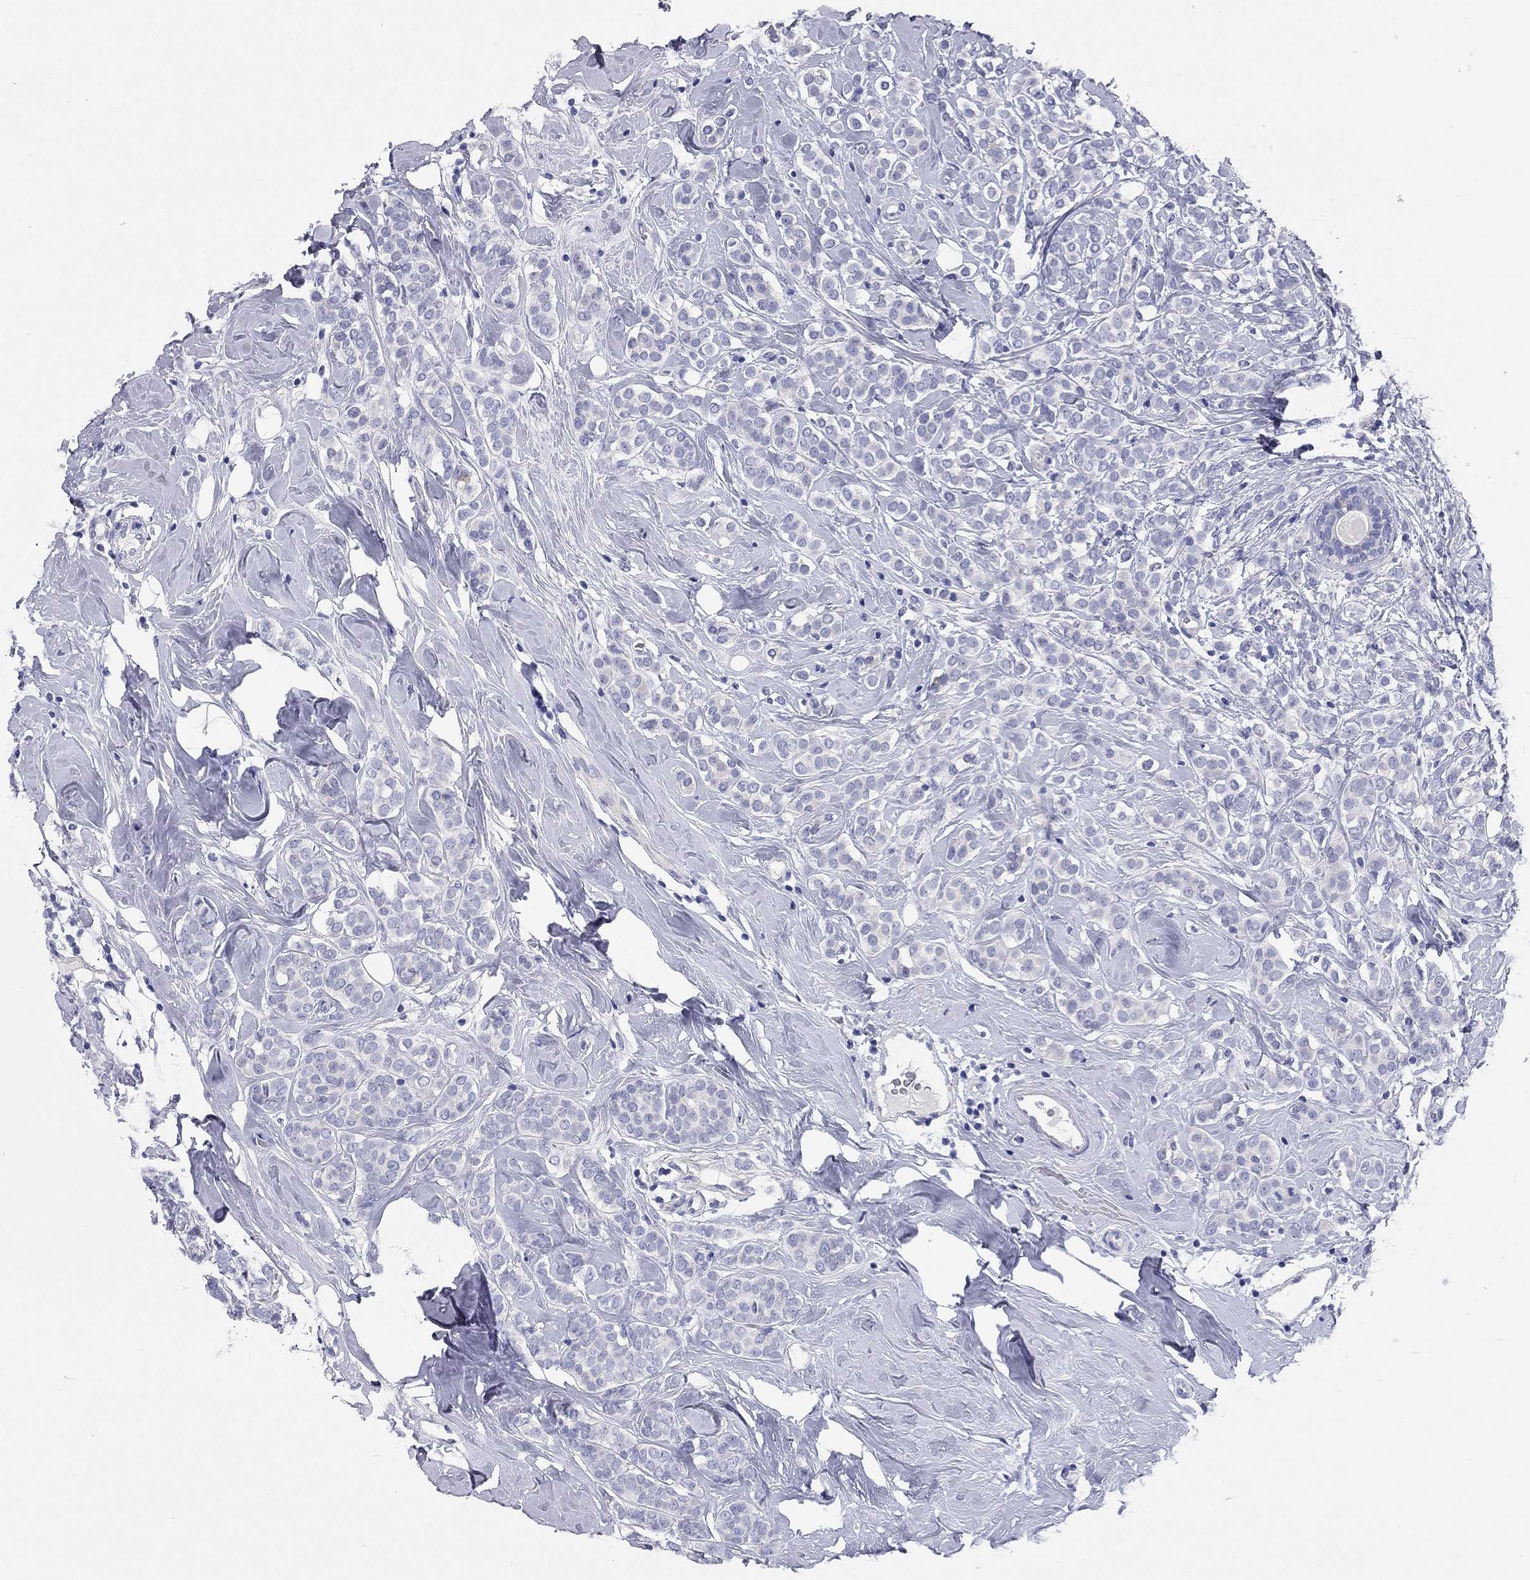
{"staining": {"intensity": "negative", "quantity": "none", "location": "none"}, "tissue": "breast cancer", "cell_type": "Tumor cells", "image_type": "cancer", "snomed": [{"axis": "morphology", "description": "Lobular carcinoma"}, {"axis": "topography", "description": "Breast"}], "caption": "This is an IHC histopathology image of breast cancer (lobular carcinoma). There is no positivity in tumor cells.", "gene": "TMEM221", "patient": {"sex": "female", "age": 49}}